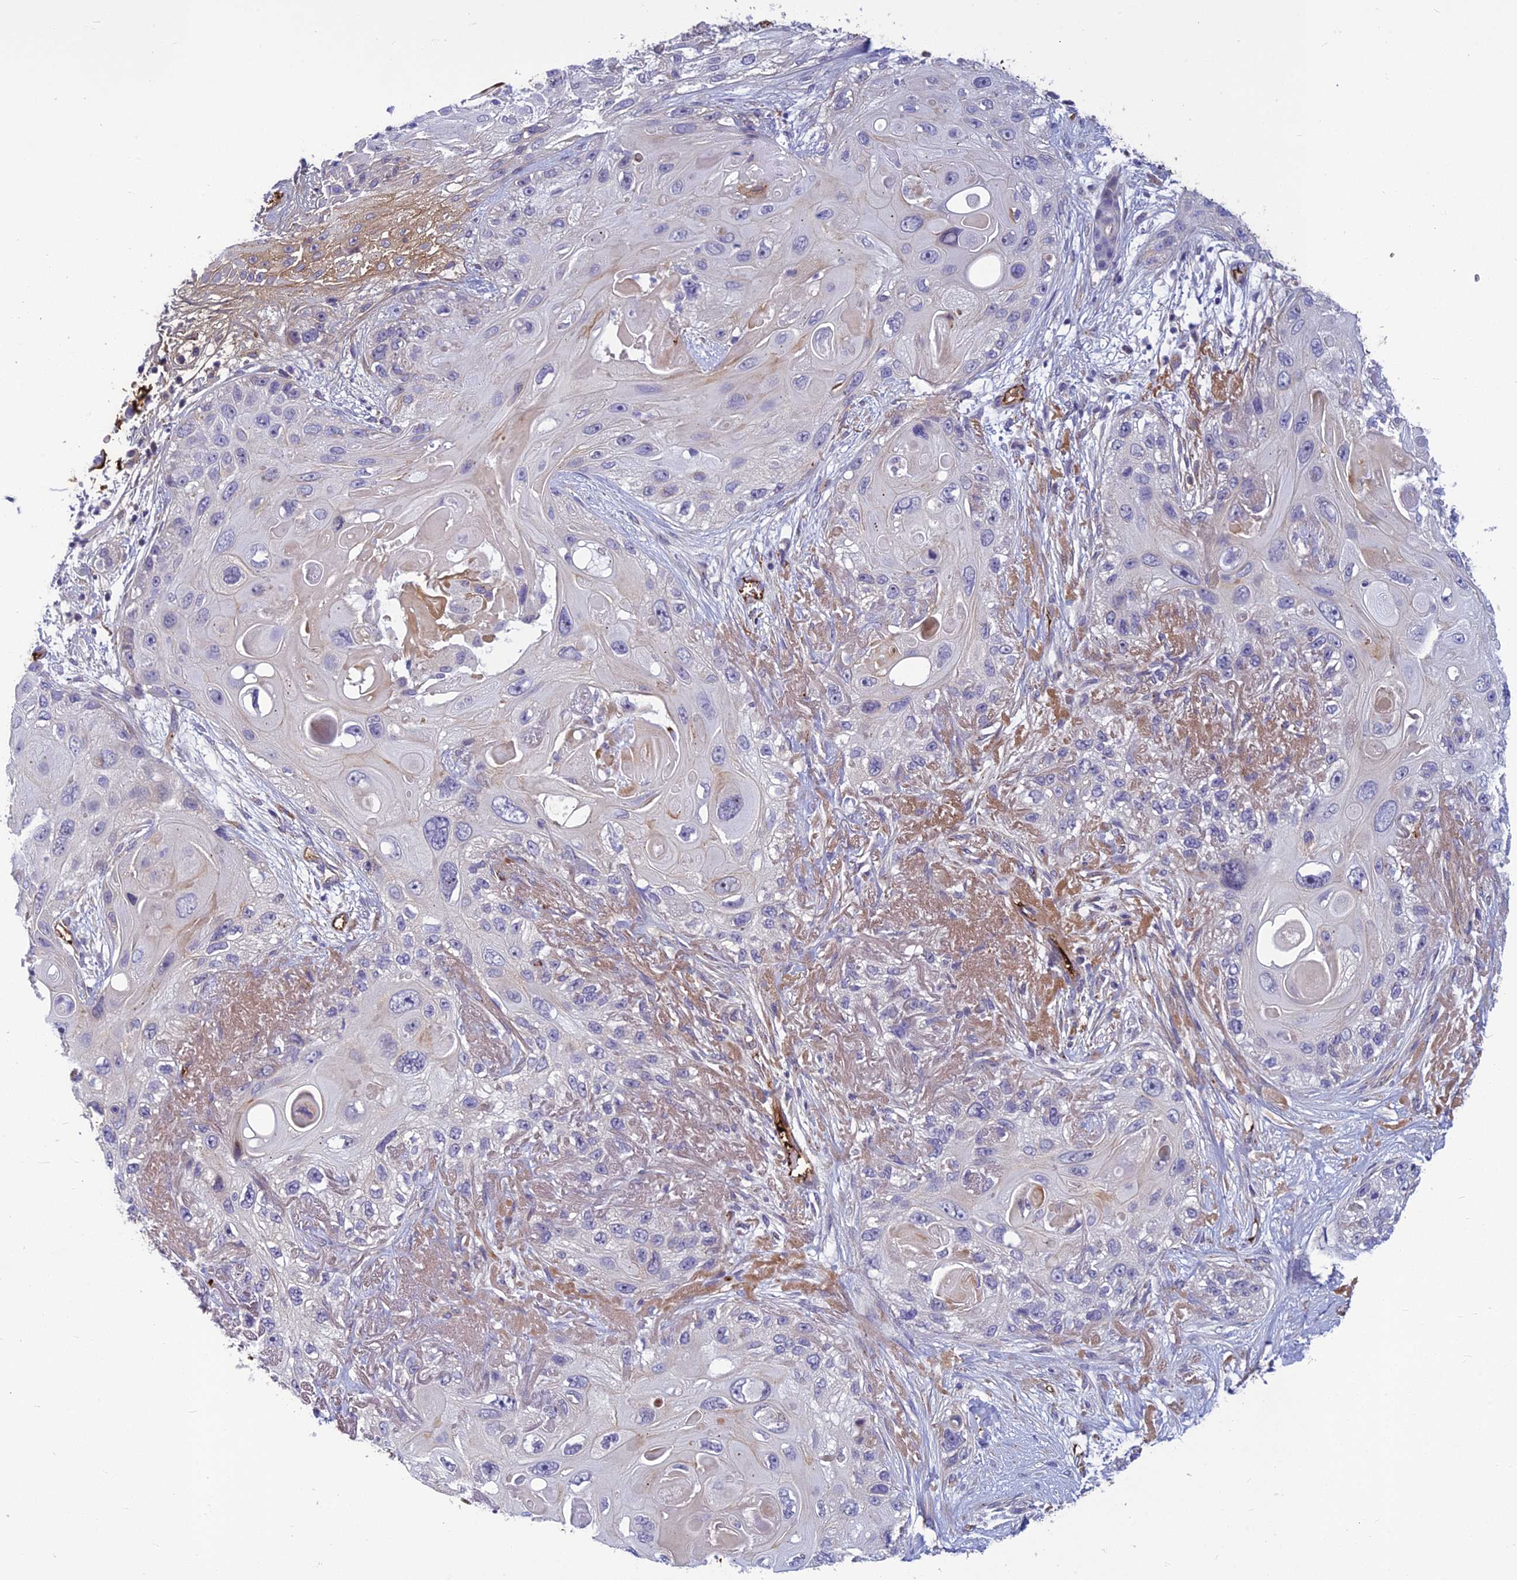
{"staining": {"intensity": "negative", "quantity": "none", "location": "none"}, "tissue": "skin cancer", "cell_type": "Tumor cells", "image_type": "cancer", "snomed": [{"axis": "morphology", "description": "Normal tissue, NOS"}, {"axis": "morphology", "description": "Squamous cell carcinoma, NOS"}, {"axis": "topography", "description": "Skin"}], "caption": "Tumor cells show no significant protein staining in skin squamous cell carcinoma. Brightfield microscopy of IHC stained with DAB (3,3'-diaminobenzidine) (brown) and hematoxylin (blue), captured at high magnification.", "gene": "CLEC11A", "patient": {"sex": "male", "age": 72}}